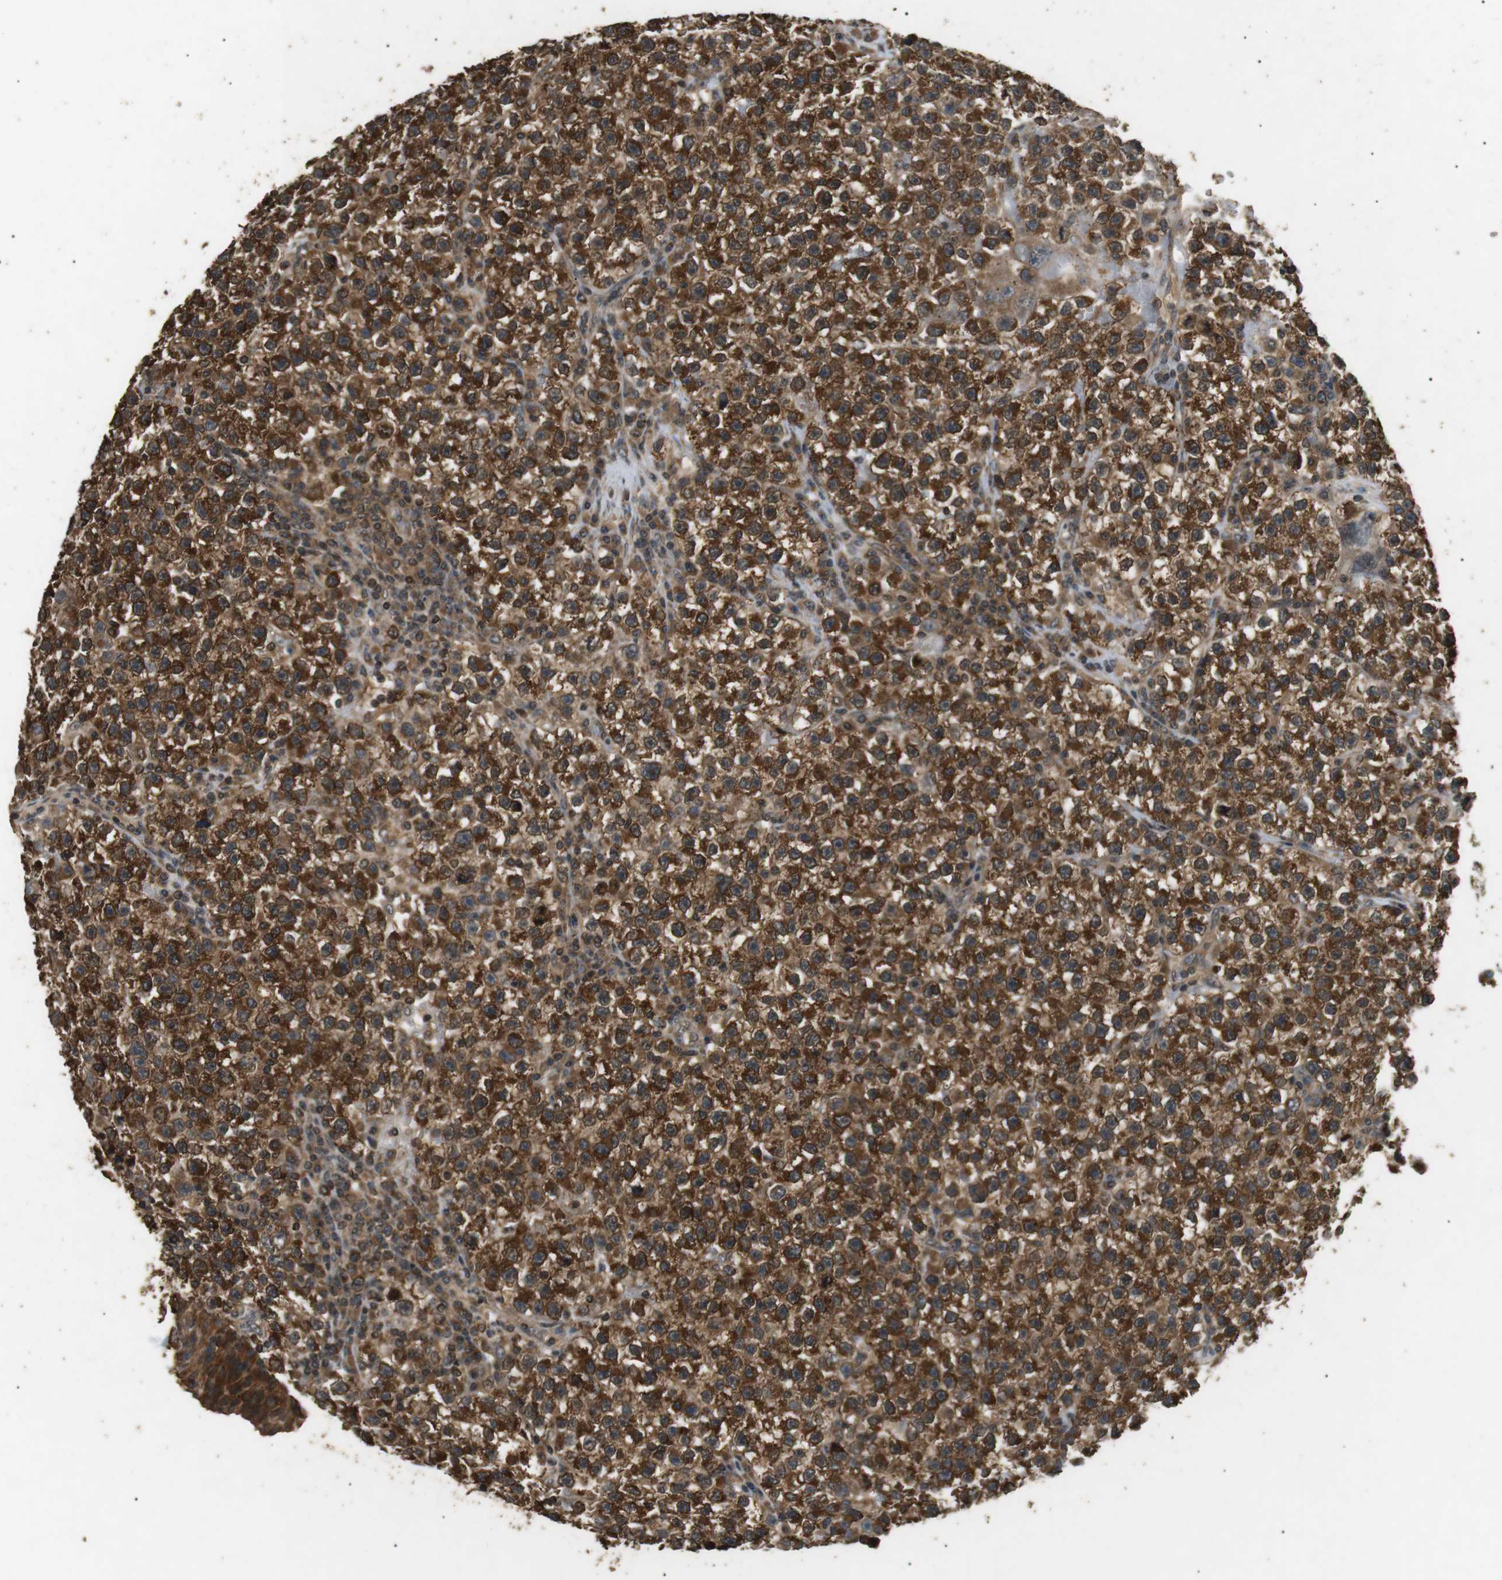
{"staining": {"intensity": "strong", "quantity": ">75%", "location": "cytoplasmic/membranous"}, "tissue": "testis cancer", "cell_type": "Tumor cells", "image_type": "cancer", "snomed": [{"axis": "morphology", "description": "Seminoma, NOS"}, {"axis": "topography", "description": "Testis"}], "caption": "Immunohistochemistry (IHC) histopathology image of neoplastic tissue: human seminoma (testis) stained using immunohistochemistry demonstrates high levels of strong protein expression localized specifically in the cytoplasmic/membranous of tumor cells, appearing as a cytoplasmic/membranous brown color.", "gene": "TBC1D15", "patient": {"sex": "male", "age": 22}}